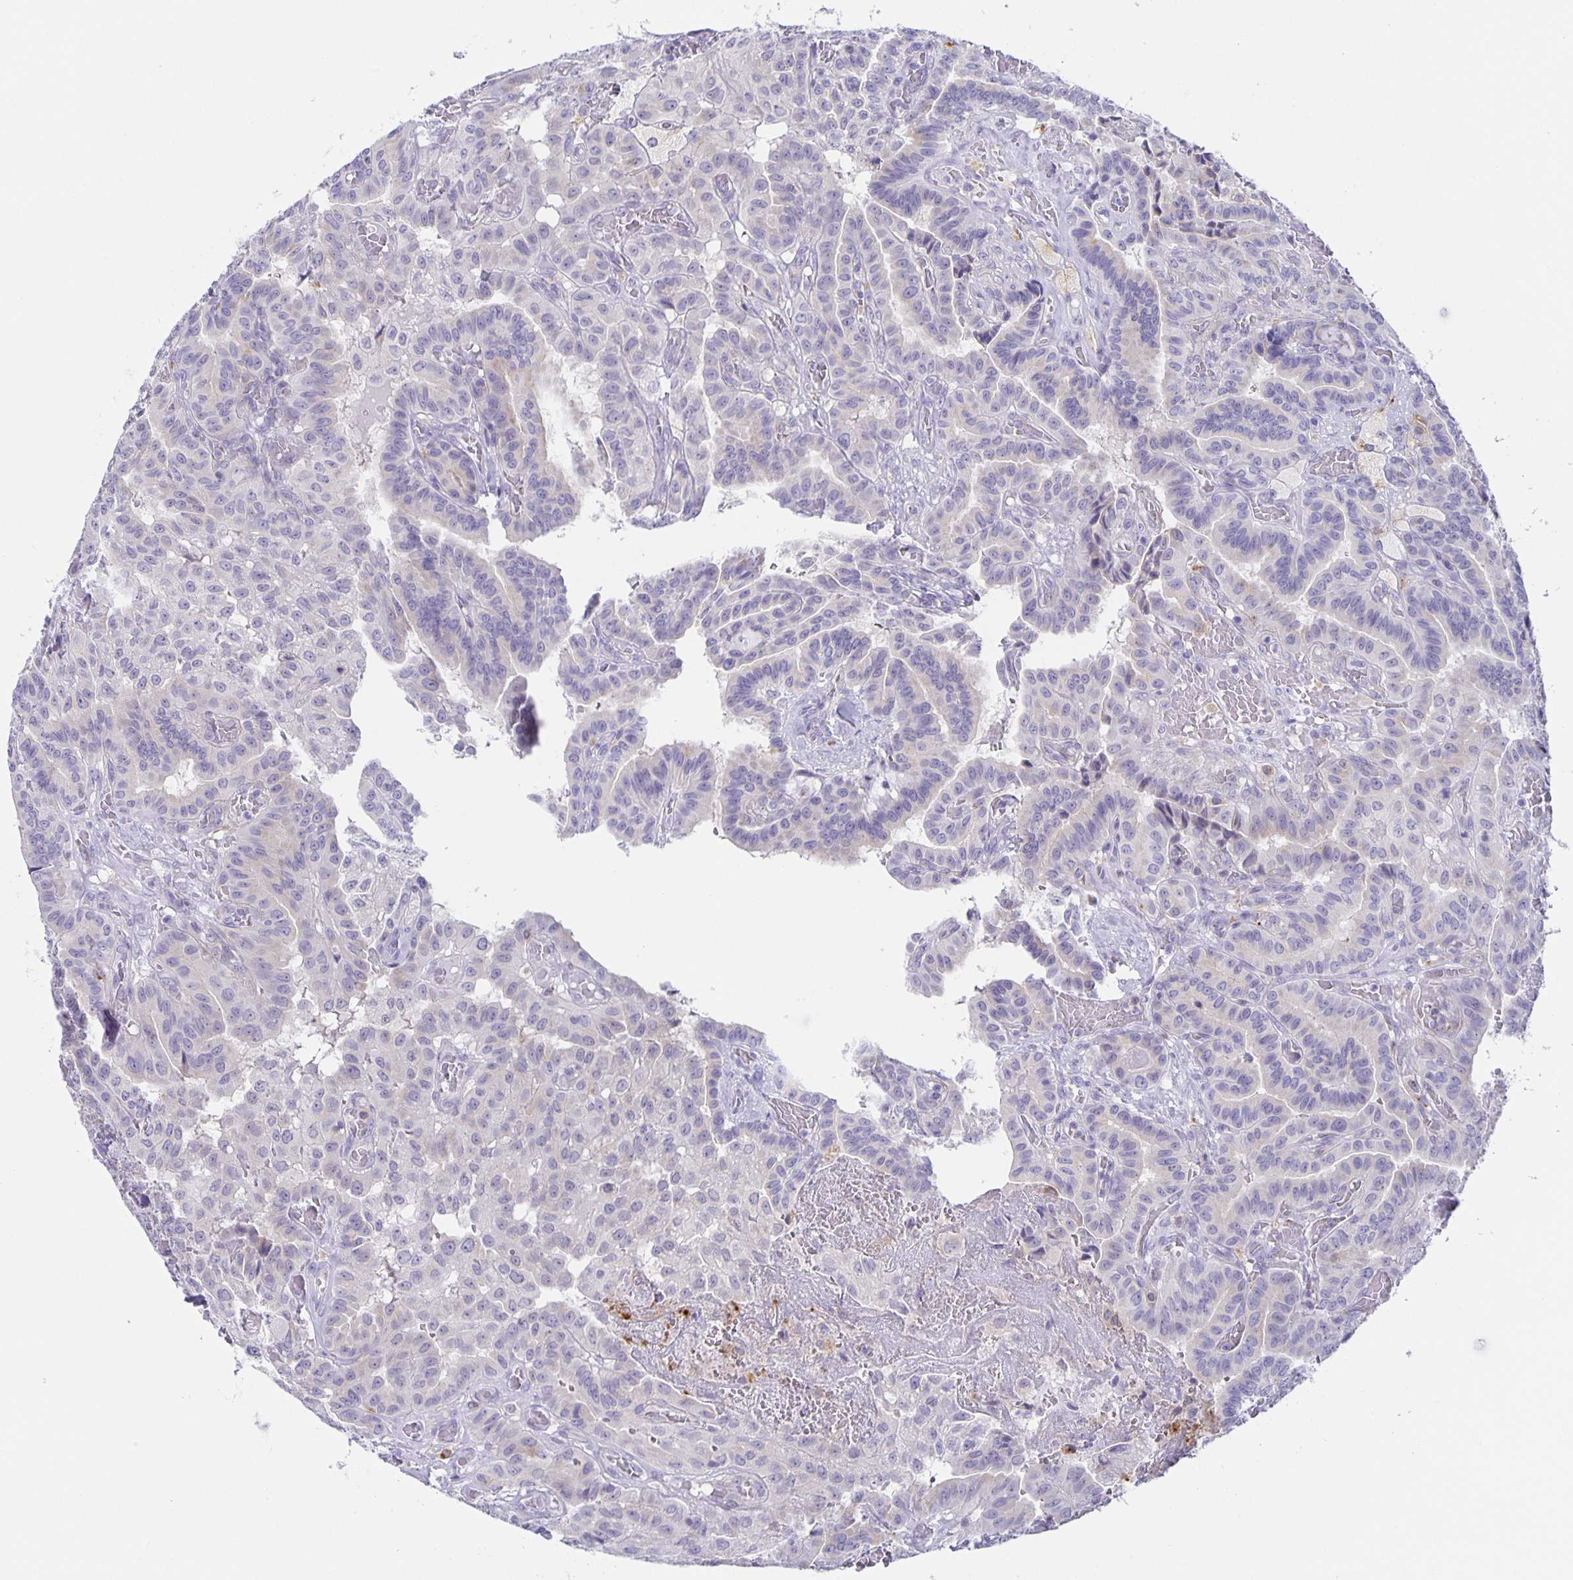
{"staining": {"intensity": "negative", "quantity": "none", "location": "none"}, "tissue": "thyroid cancer", "cell_type": "Tumor cells", "image_type": "cancer", "snomed": [{"axis": "morphology", "description": "Papillary adenocarcinoma, NOS"}, {"axis": "morphology", "description": "Papillary adenoma metastatic"}, {"axis": "topography", "description": "Thyroid gland"}], "caption": "Immunohistochemistry image of neoplastic tissue: human thyroid cancer (papillary adenocarcinoma) stained with DAB exhibits no significant protein positivity in tumor cells.", "gene": "LIPA", "patient": {"sex": "male", "age": 87}}